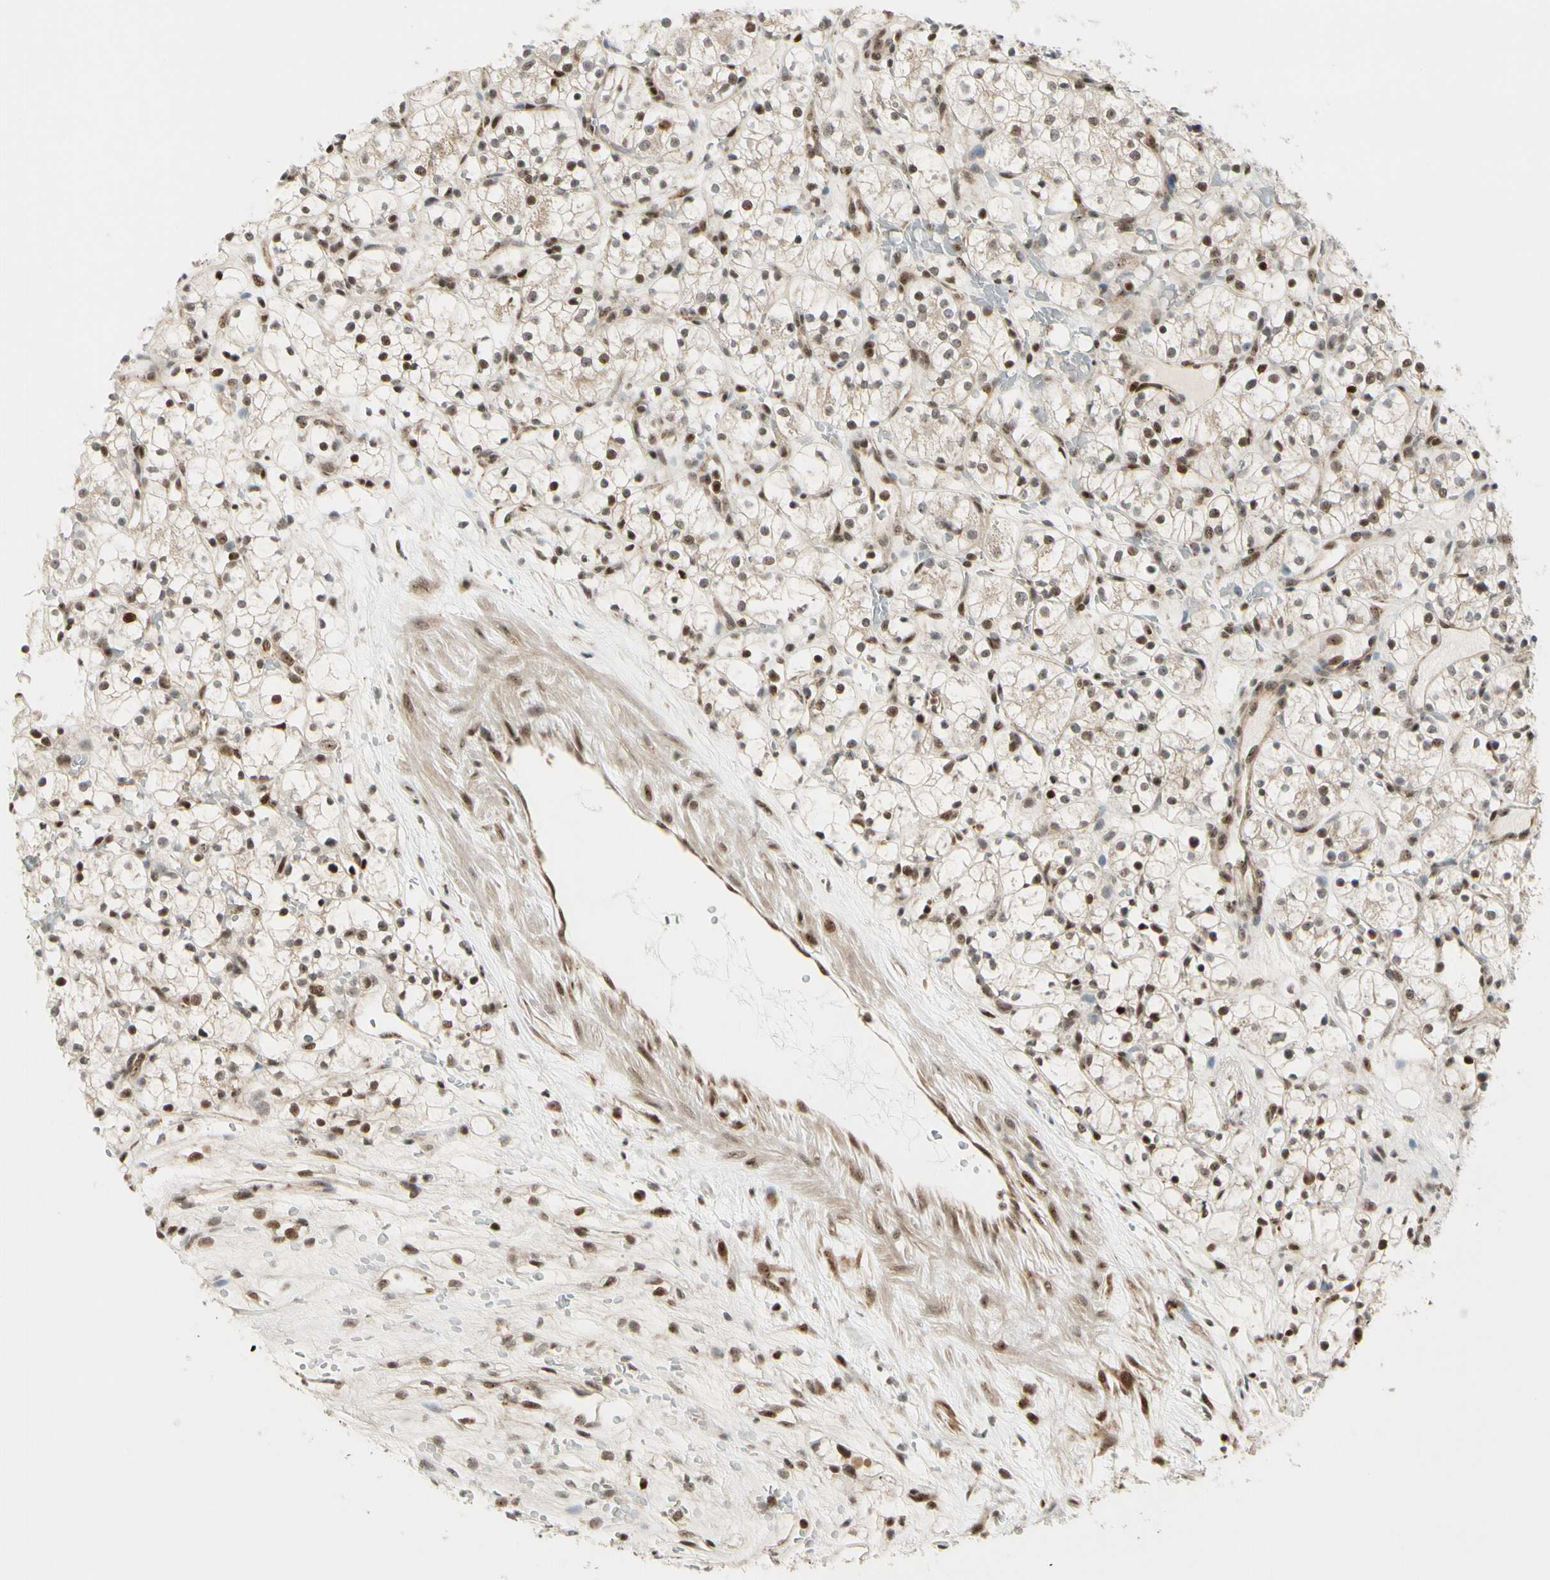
{"staining": {"intensity": "moderate", "quantity": ">75%", "location": "nuclear"}, "tissue": "renal cancer", "cell_type": "Tumor cells", "image_type": "cancer", "snomed": [{"axis": "morphology", "description": "Adenocarcinoma, NOS"}, {"axis": "topography", "description": "Kidney"}], "caption": "Moderate nuclear staining for a protein is appreciated in approximately >75% of tumor cells of renal cancer using IHC.", "gene": "DAXX", "patient": {"sex": "female", "age": 60}}